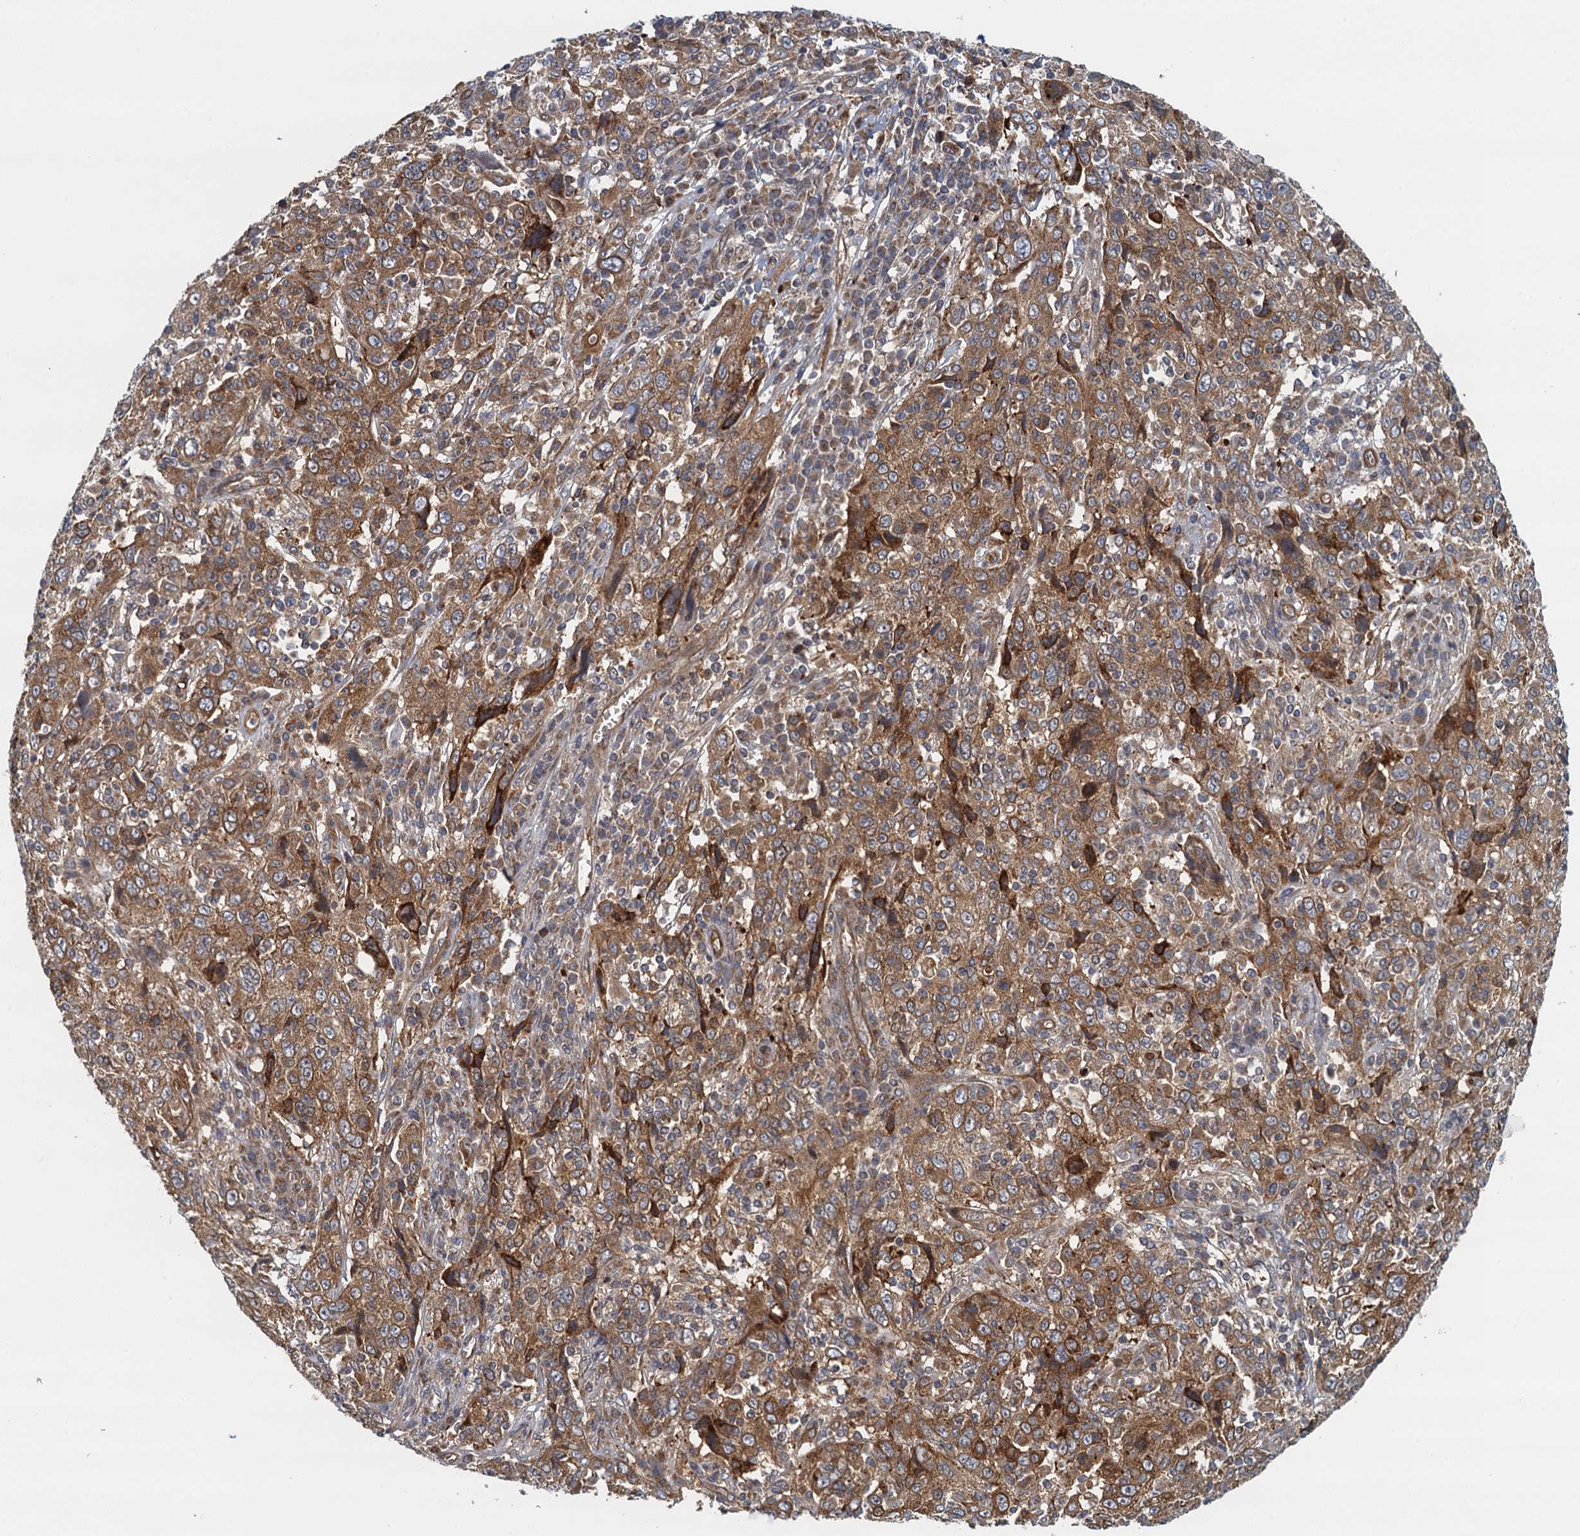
{"staining": {"intensity": "moderate", "quantity": ">75%", "location": "cytoplasmic/membranous"}, "tissue": "cervical cancer", "cell_type": "Tumor cells", "image_type": "cancer", "snomed": [{"axis": "morphology", "description": "Squamous cell carcinoma, NOS"}, {"axis": "topography", "description": "Cervix"}], "caption": "A brown stain highlights moderate cytoplasmic/membranous expression of a protein in squamous cell carcinoma (cervical) tumor cells.", "gene": "NLRP10", "patient": {"sex": "female", "age": 46}}